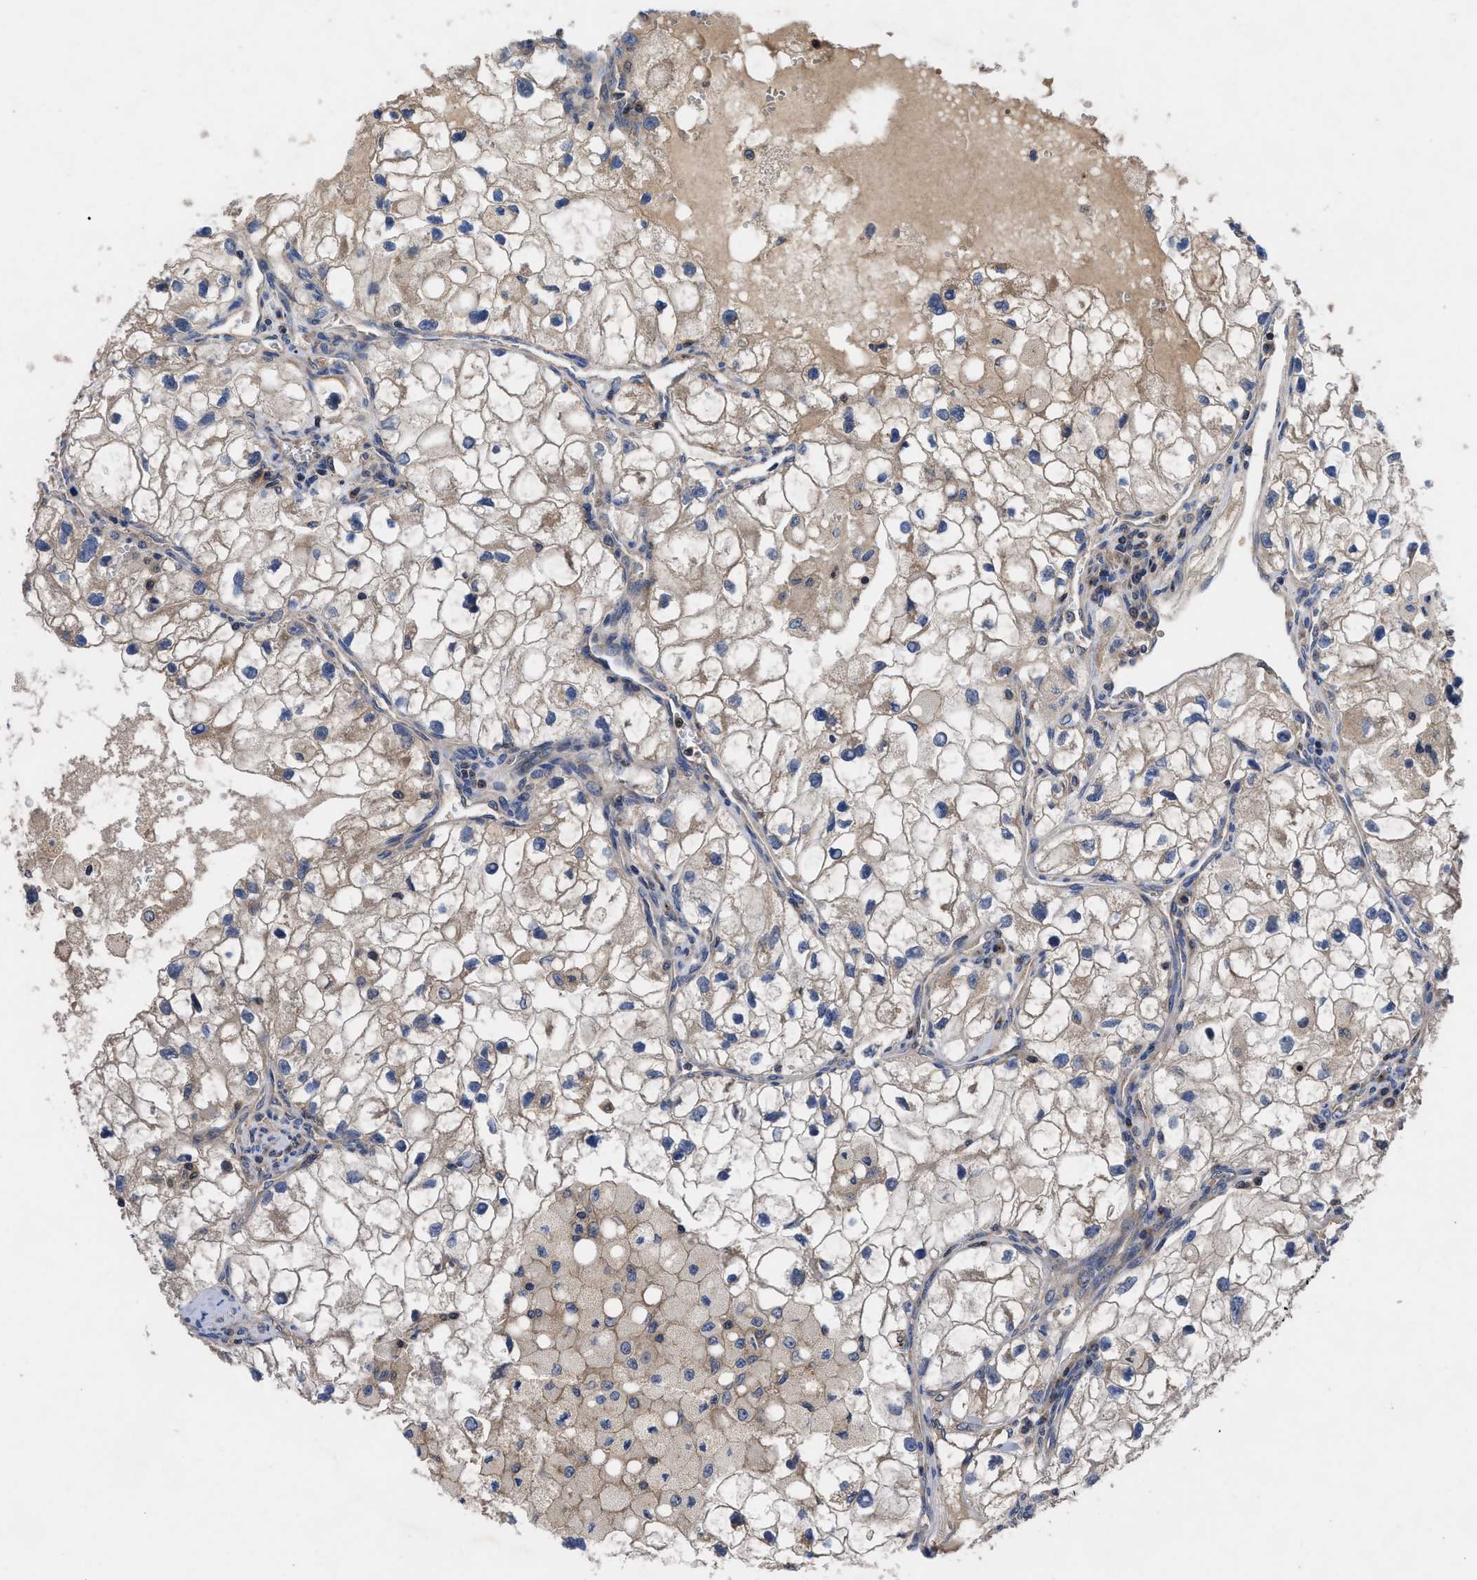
{"staining": {"intensity": "weak", "quantity": "25%-75%", "location": "cytoplasmic/membranous"}, "tissue": "renal cancer", "cell_type": "Tumor cells", "image_type": "cancer", "snomed": [{"axis": "morphology", "description": "Adenocarcinoma, NOS"}, {"axis": "topography", "description": "Kidney"}], "caption": "Protein staining reveals weak cytoplasmic/membranous staining in approximately 25%-75% of tumor cells in renal cancer. (DAB = brown stain, brightfield microscopy at high magnification).", "gene": "YBEY", "patient": {"sex": "female", "age": 70}}